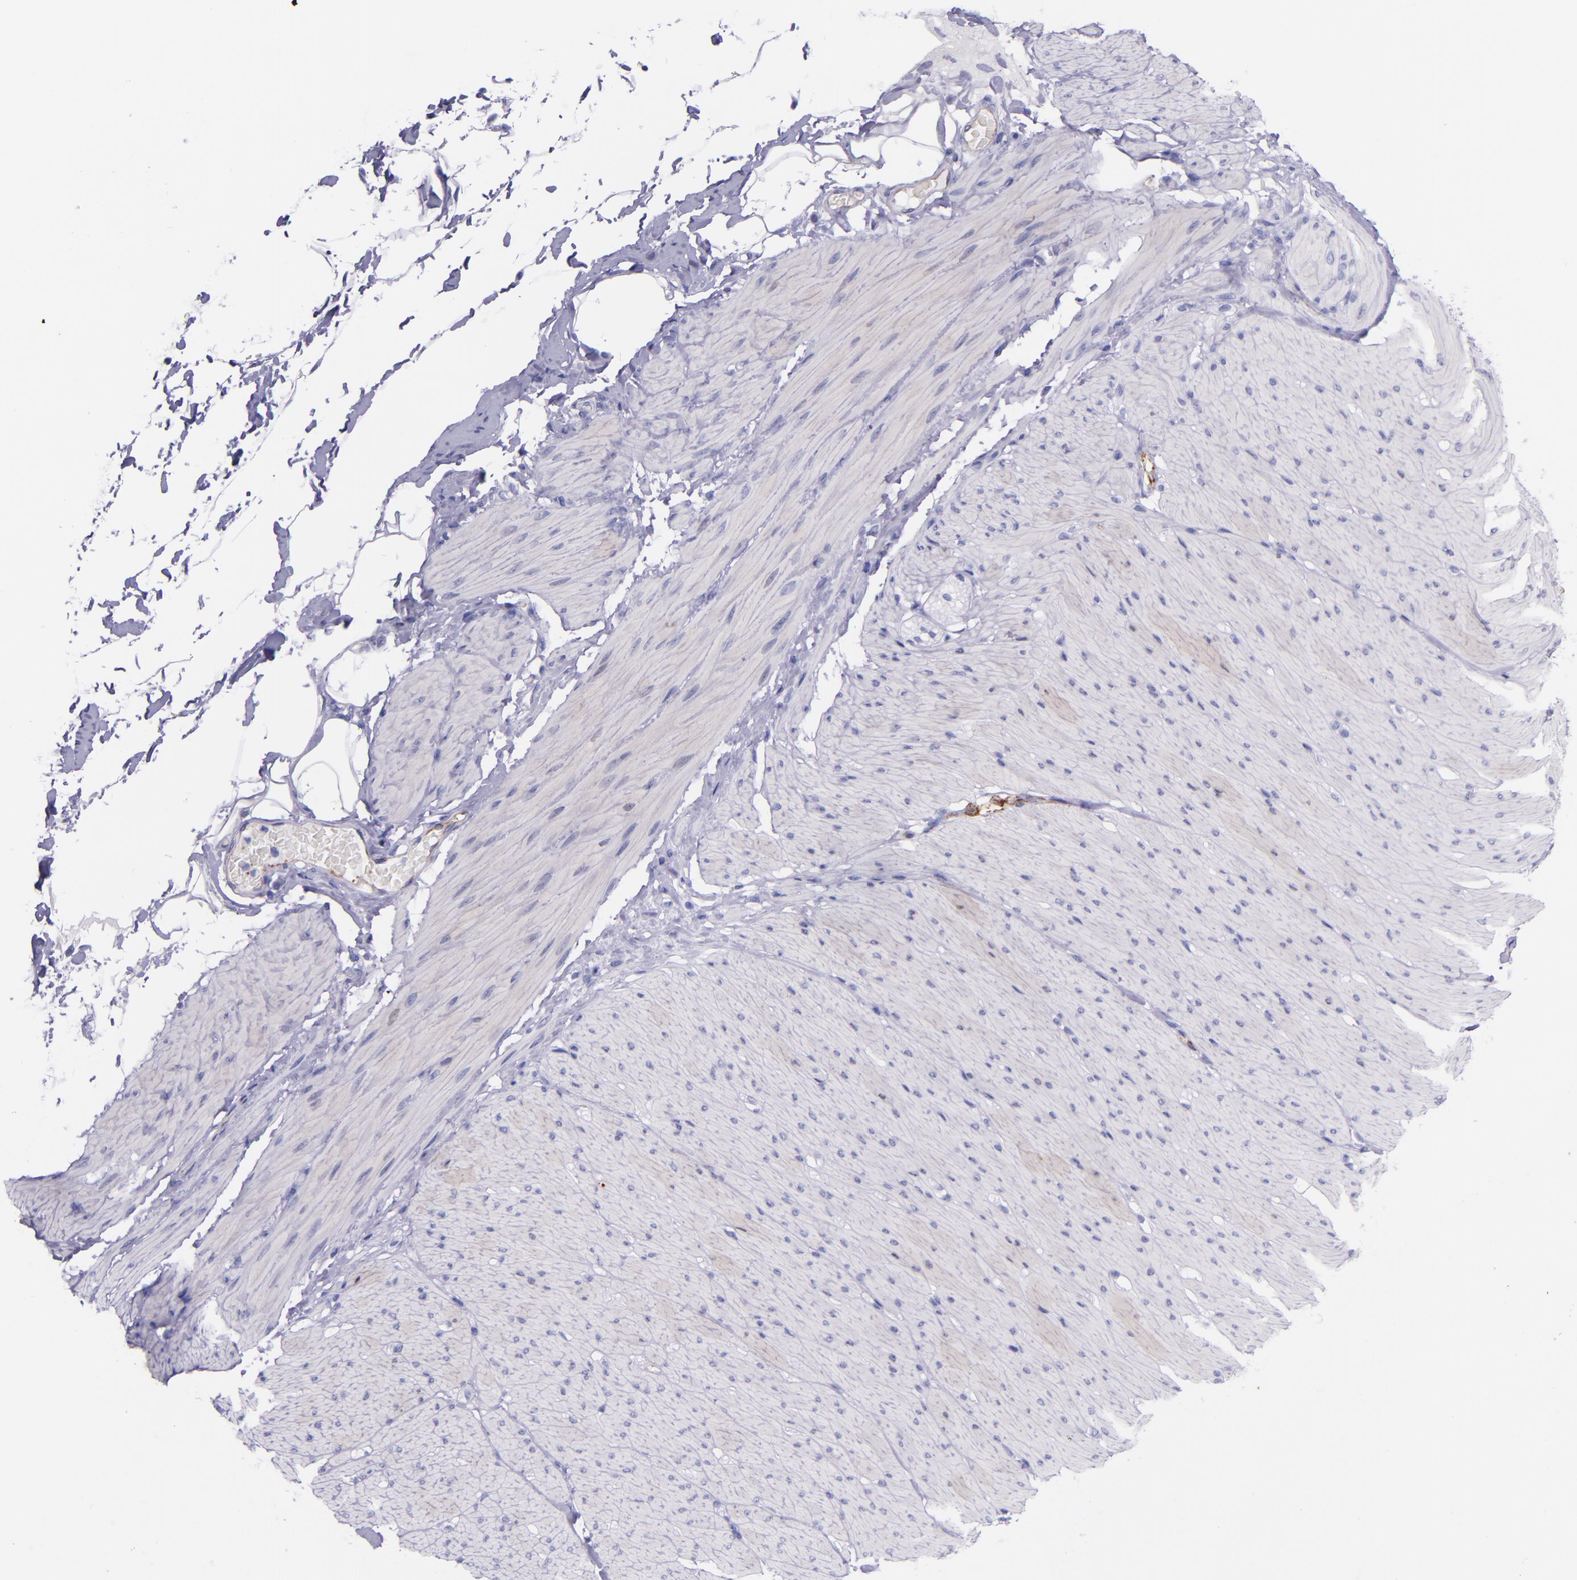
{"staining": {"intensity": "negative", "quantity": "none", "location": "none"}, "tissue": "smooth muscle", "cell_type": "Smooth muscle cells", "image_type": "normal", "snomed": [{"axis": "morphology", "description": "Normal tissue, NOS"}, {"axis": "topography", "description": "Smooth muscle"}, {"axis": "topography", "description": "Colon"}], "caption": "Immunohistochemistry (IHC) of benign smooth muscle demonstrates no staining in smooth muscle cells.", "gene": "SELE", "patient": {"sex": "male", "age": 67}}